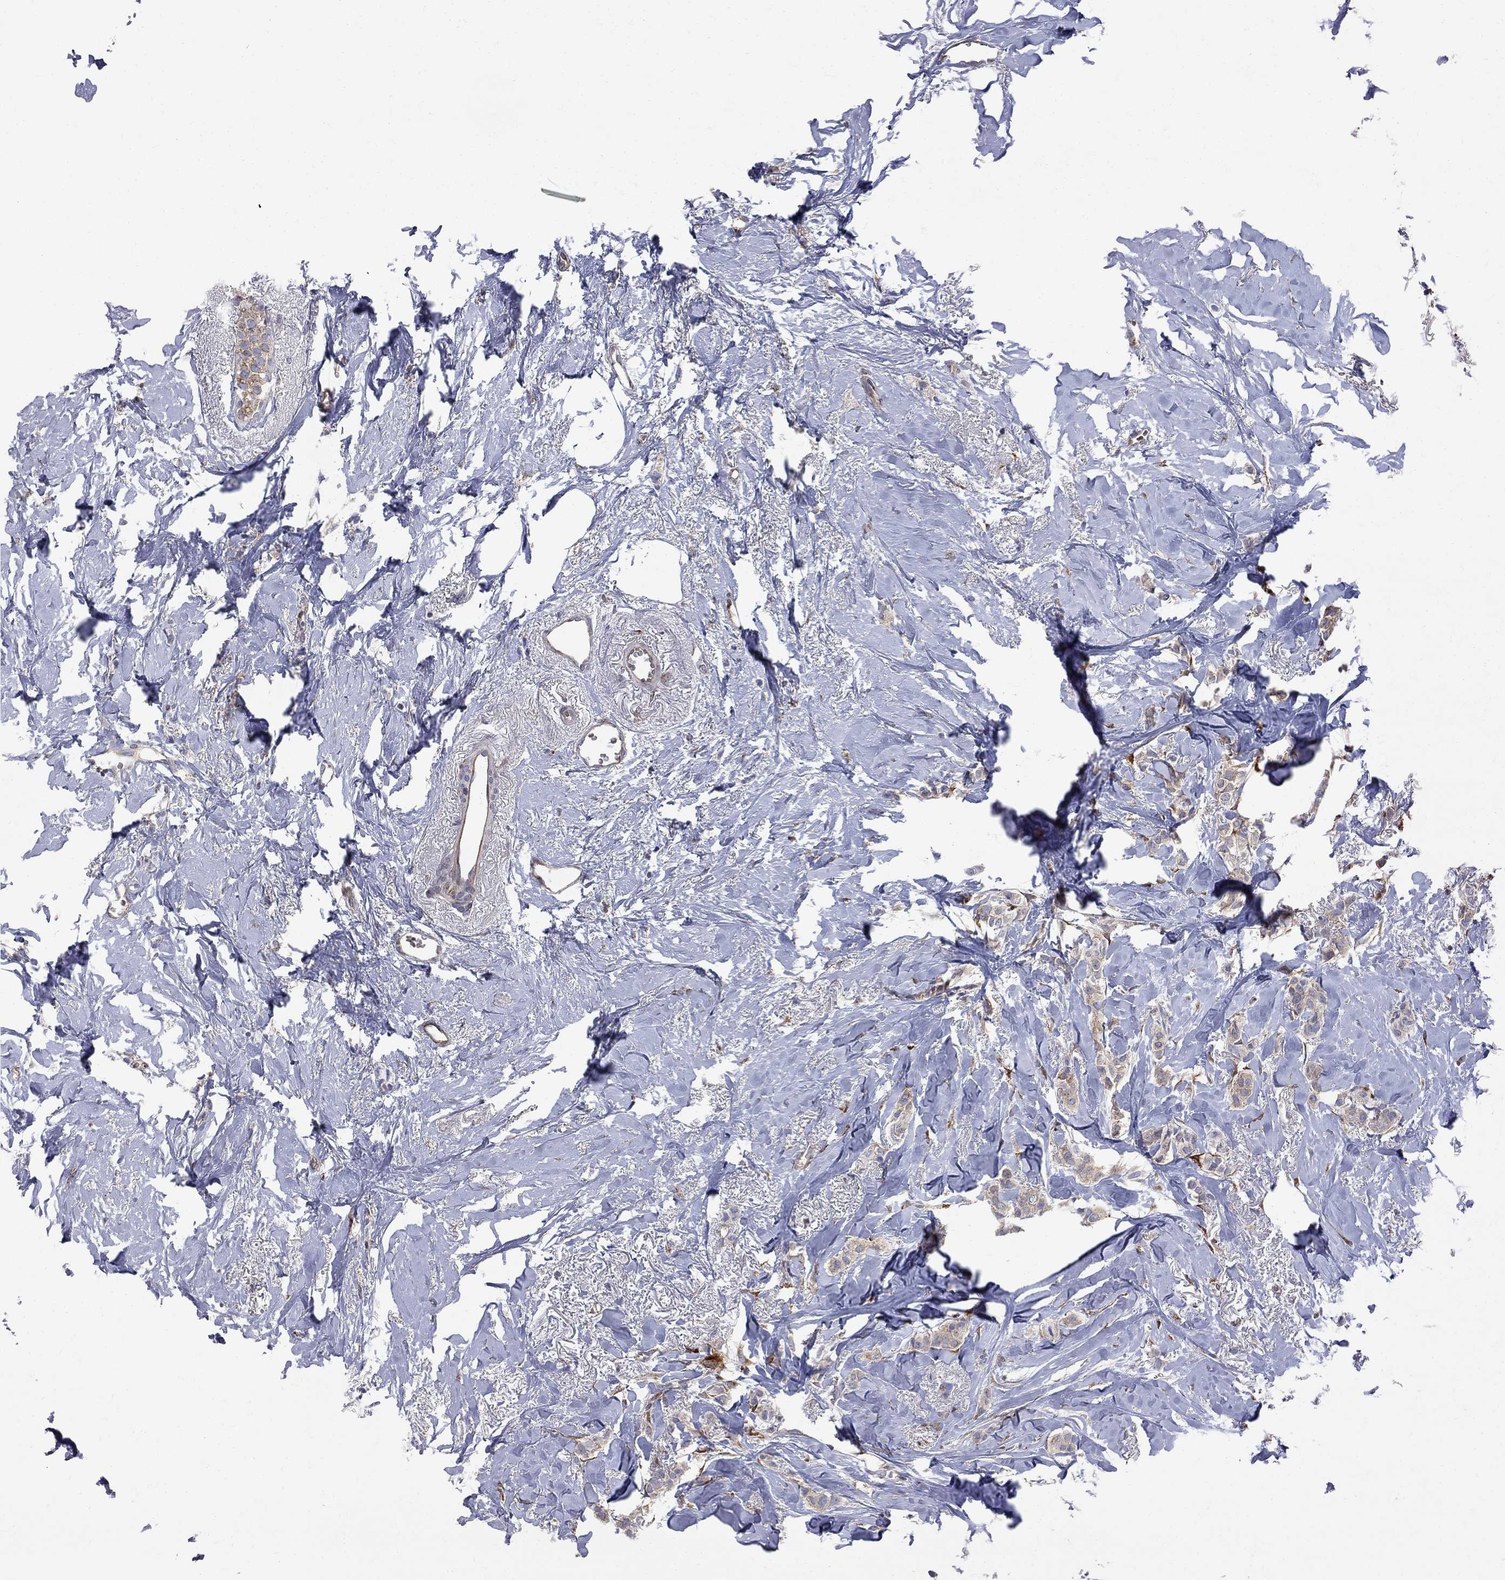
{"staining": {"intensity": "weak", "quantity": ">75%", "location": "cytoplasmic/membranous"}, "tissue": "breast cancer", "cell_type": "Tumor cells", "image_type": "cancer", "snomed": [{"axis": "morphology", "description": "Duct carcinoma"}, {"axis": "topography", "description": "Breast"}], "caption": "A photomicrograph of human invasive ductal carcinoma (breast) stained for a protein displays weak cytoplasmic/membranous brown staining in tumor cells.", "gene": "MTHFR", "patient": {"sex": "female", "age": 85}}